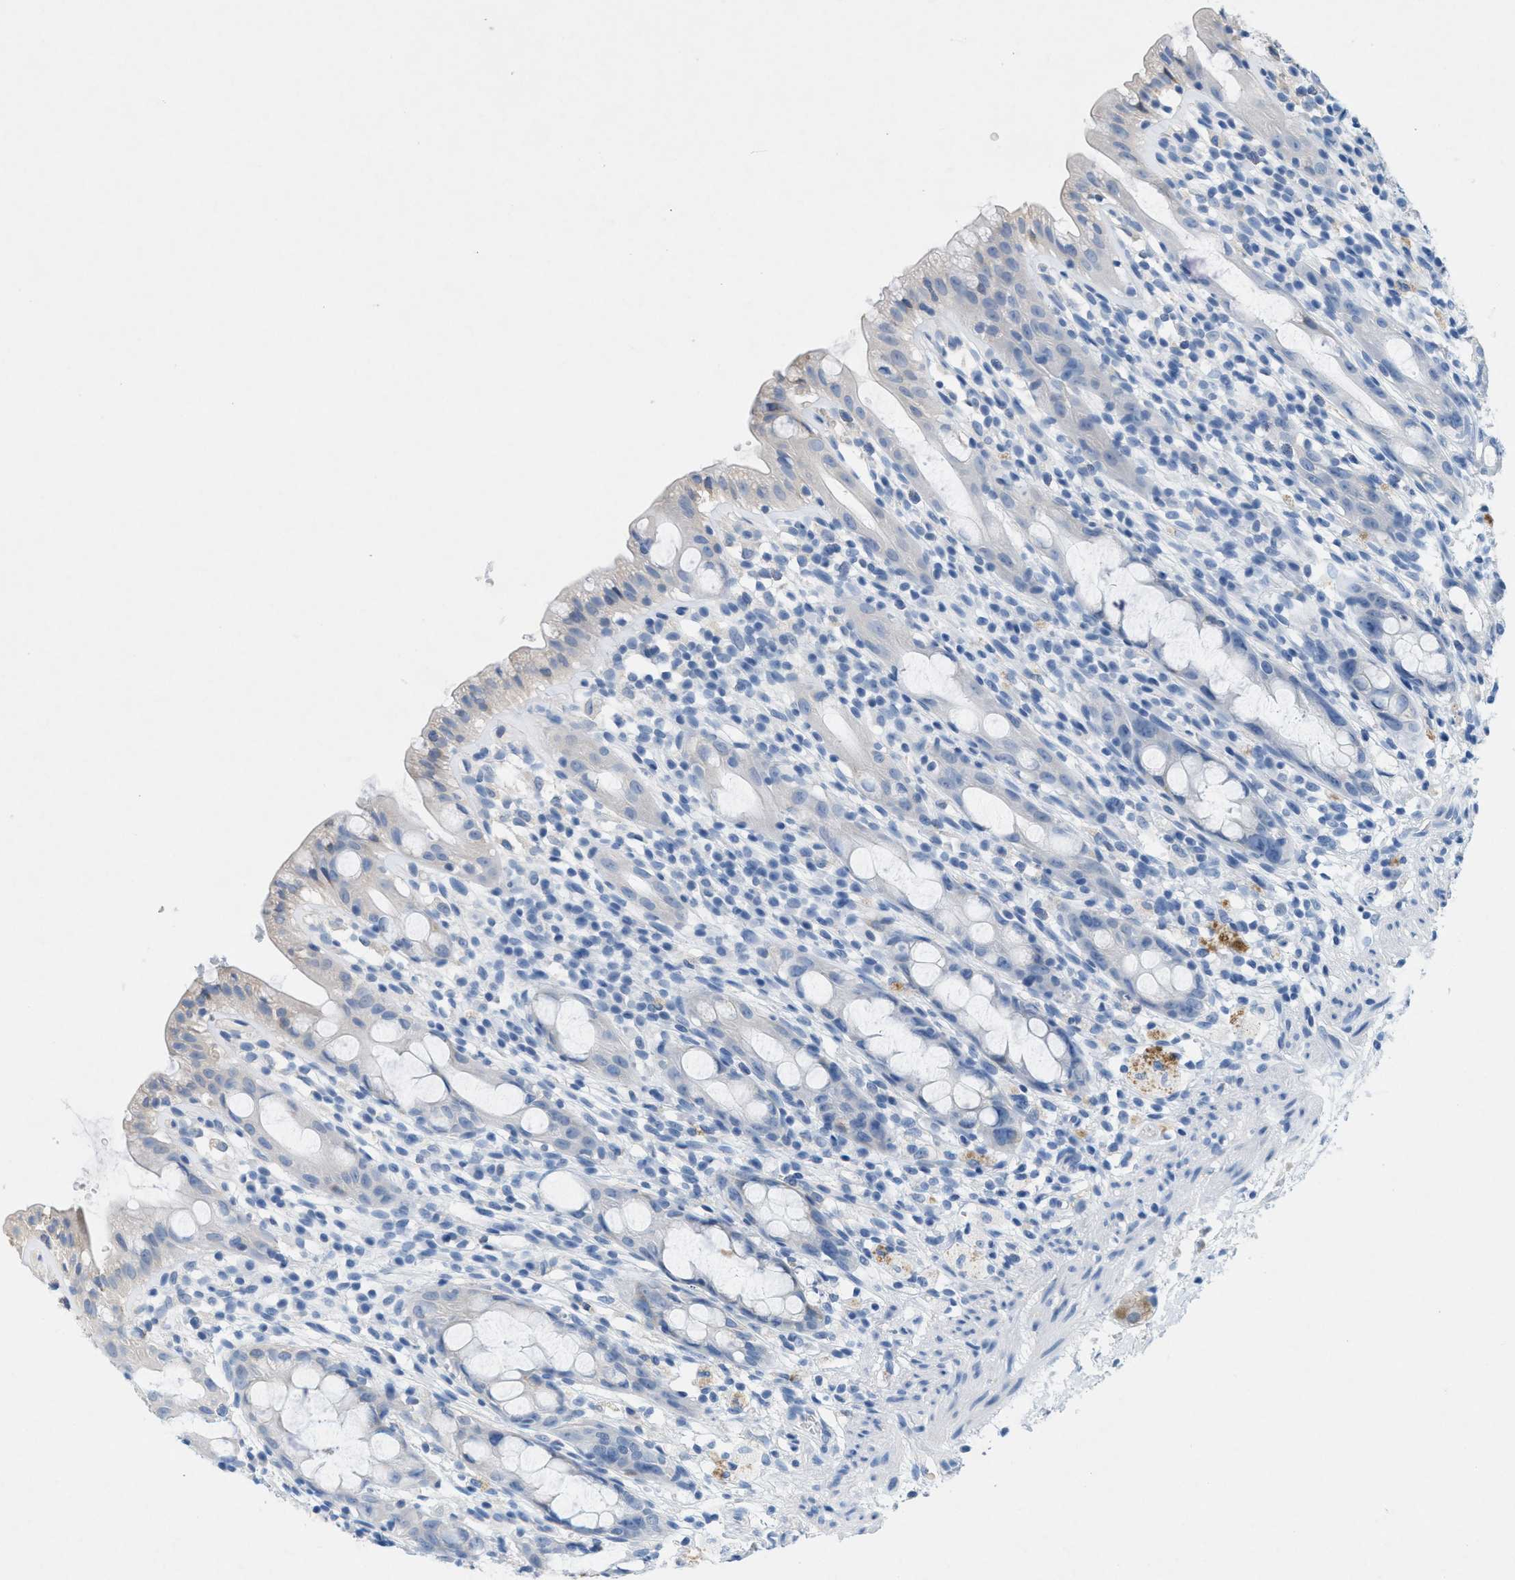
{"staining": {"intensity": "negative", "quantity": "none", "location": "none"}, "tissue": "rectum", "cell_type": "Glandular cells", "image_type": "normal", "snomed": [{"axis": "morphology", "description": "Normal tissue, NOS"}, {"axis": "topography", "description": "Rectum"}], "caption": "IHC photomicrograph of benign rectum stained for a protein (brown), which displays no staining in glandular cells.", "gene": "GPM6A", "patient": {"sex": "male", "age": 44}}